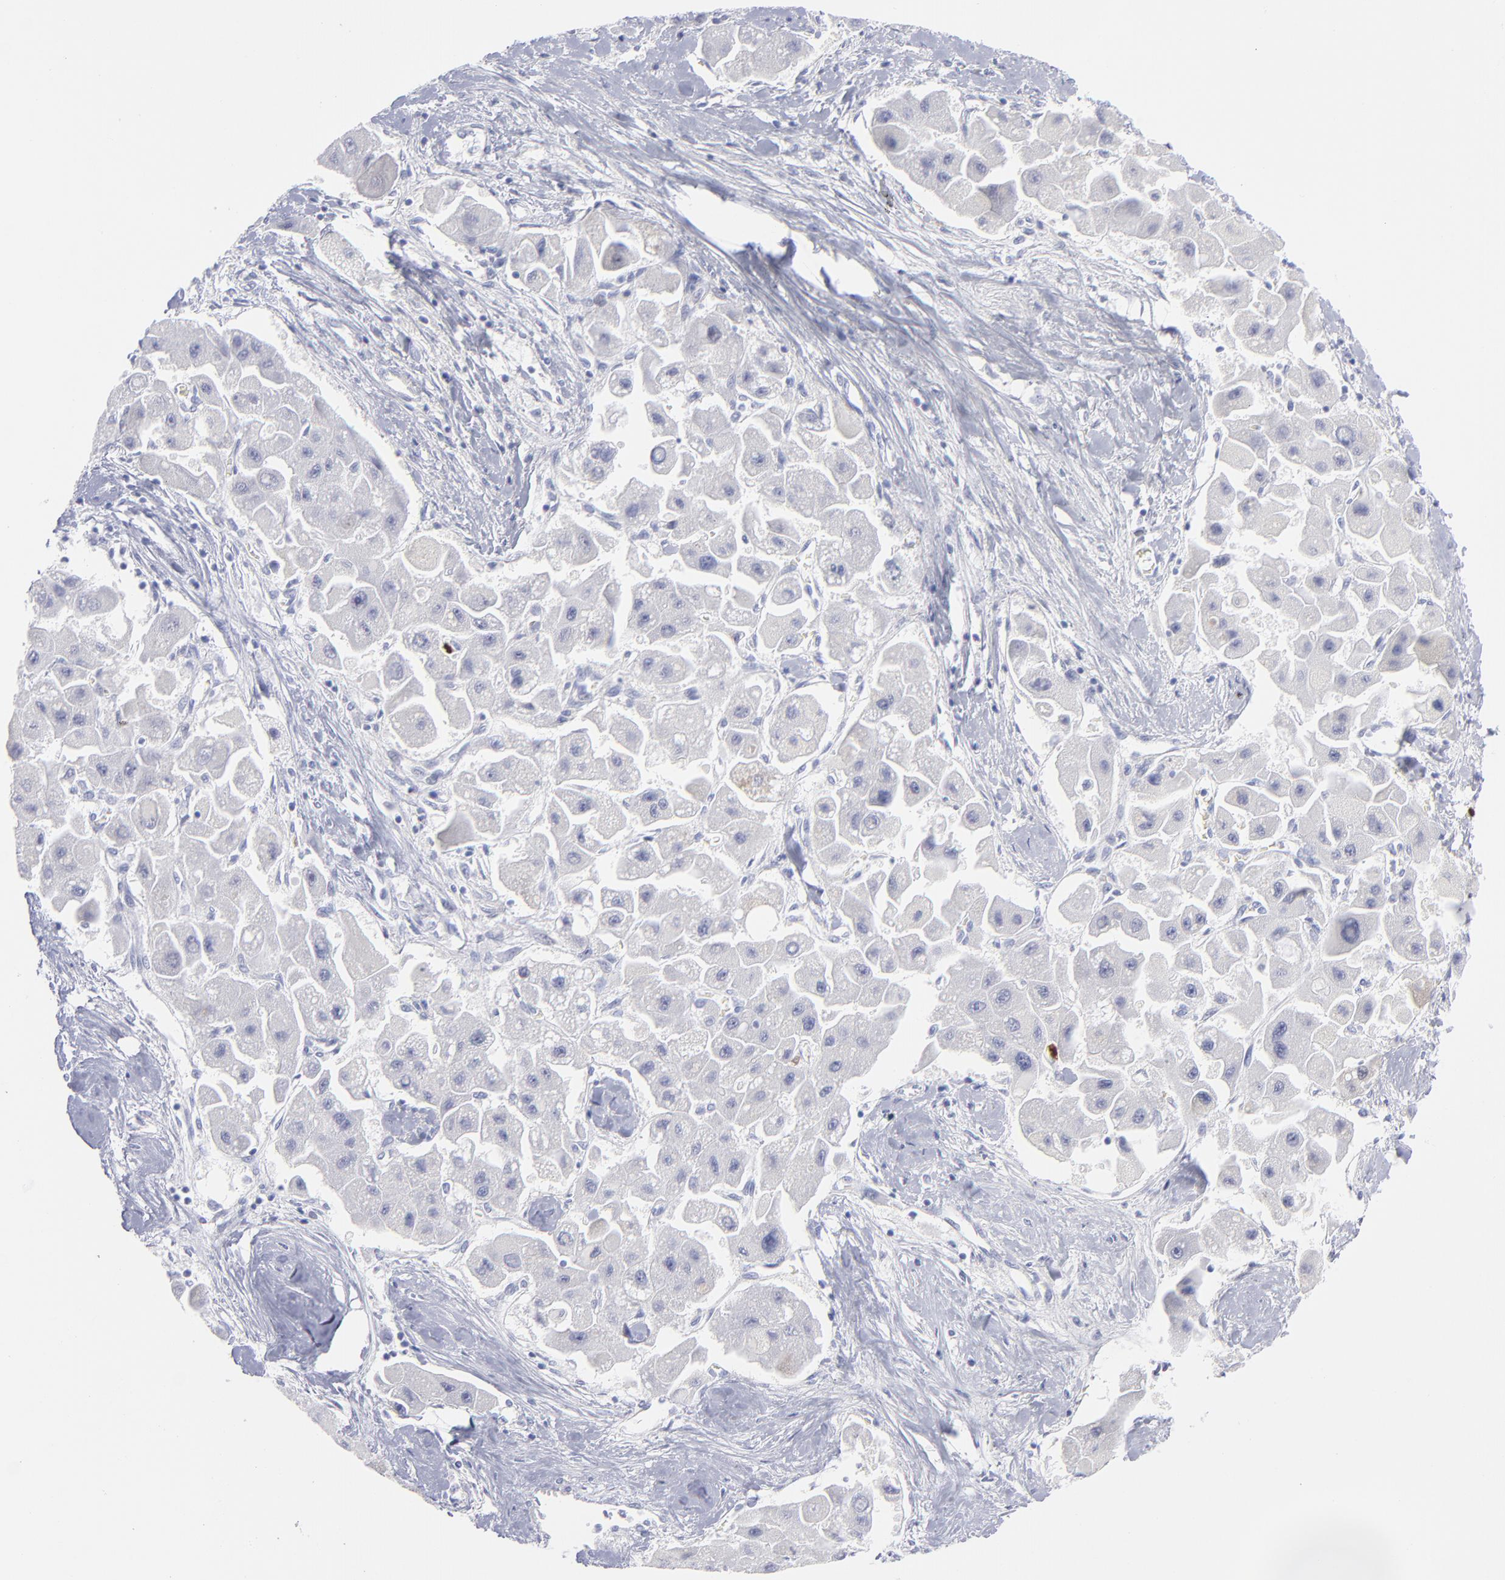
{"staining": {"intensity": "negative", "quantity": "none", "location": "none"}, "tissue": "liver cancer", "cell_type": "Tumor cells", "image_type": "cancer", "snomed": [{"axis": "morphology", "description": "Carcinoma, Hepatocellular, NOS"}, {"axis": "topography", "description": "Liver"}], "caption": "IHC histopathology image of neoplastic tissue: human liver cancer stained with DAB exhibits no significant protein staining in tumor cells. The staining was performed using DAB to visualize the protein expression in brown, while the nuclei were stained in blue with hematoxylin (Magnification: 20x).", "gene": "CCNB1", "patient": {"sex": "male", "age": 24}}